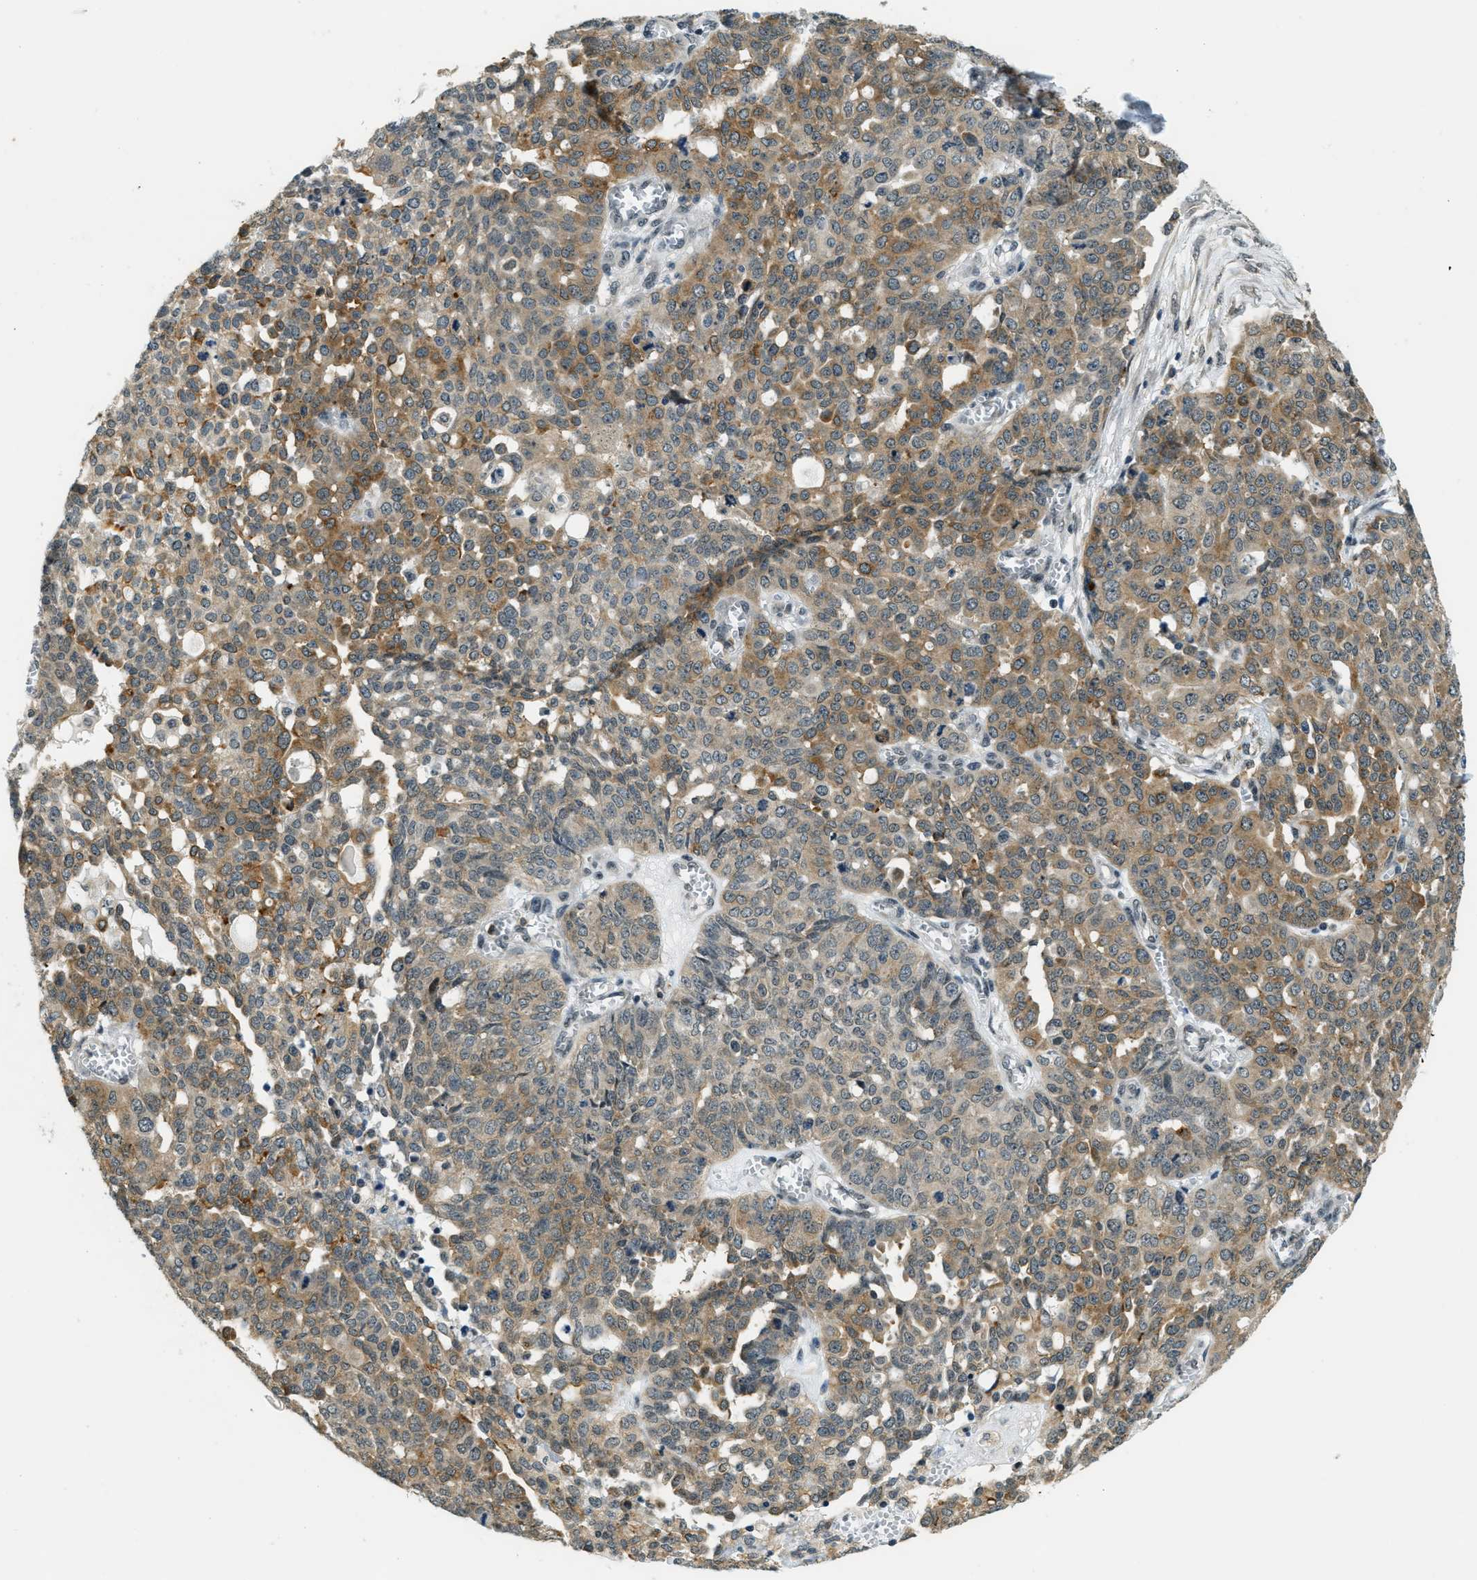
{"staining": {"intensity": "moderate", "quantity": "25%-75%", "location": "cytoplasmic/membranous"}, "tissue": "ovarian cancer", "cell_type": "Tumor cells", "image_type": "cancer", "snomed": [{"axis": "morphology", "description": "Cystadenocarcinoma, serous, NOS"}, {"axis": "topography", "description": "Ovary"}], "caption": "Immunohistochemistry (DAB) staining of ovarian cancer exhibits moderate cytoplasmic/membranous protein staining in approximately 25%-75% of tumor cells. The protein of interest is stained brown, and the nuclei are stained in blue (DAB IHC with brightfield microscopy, high magnification).", "gene": "RAB11FIP1", "patient": {"sex": "female", "age": 56}}